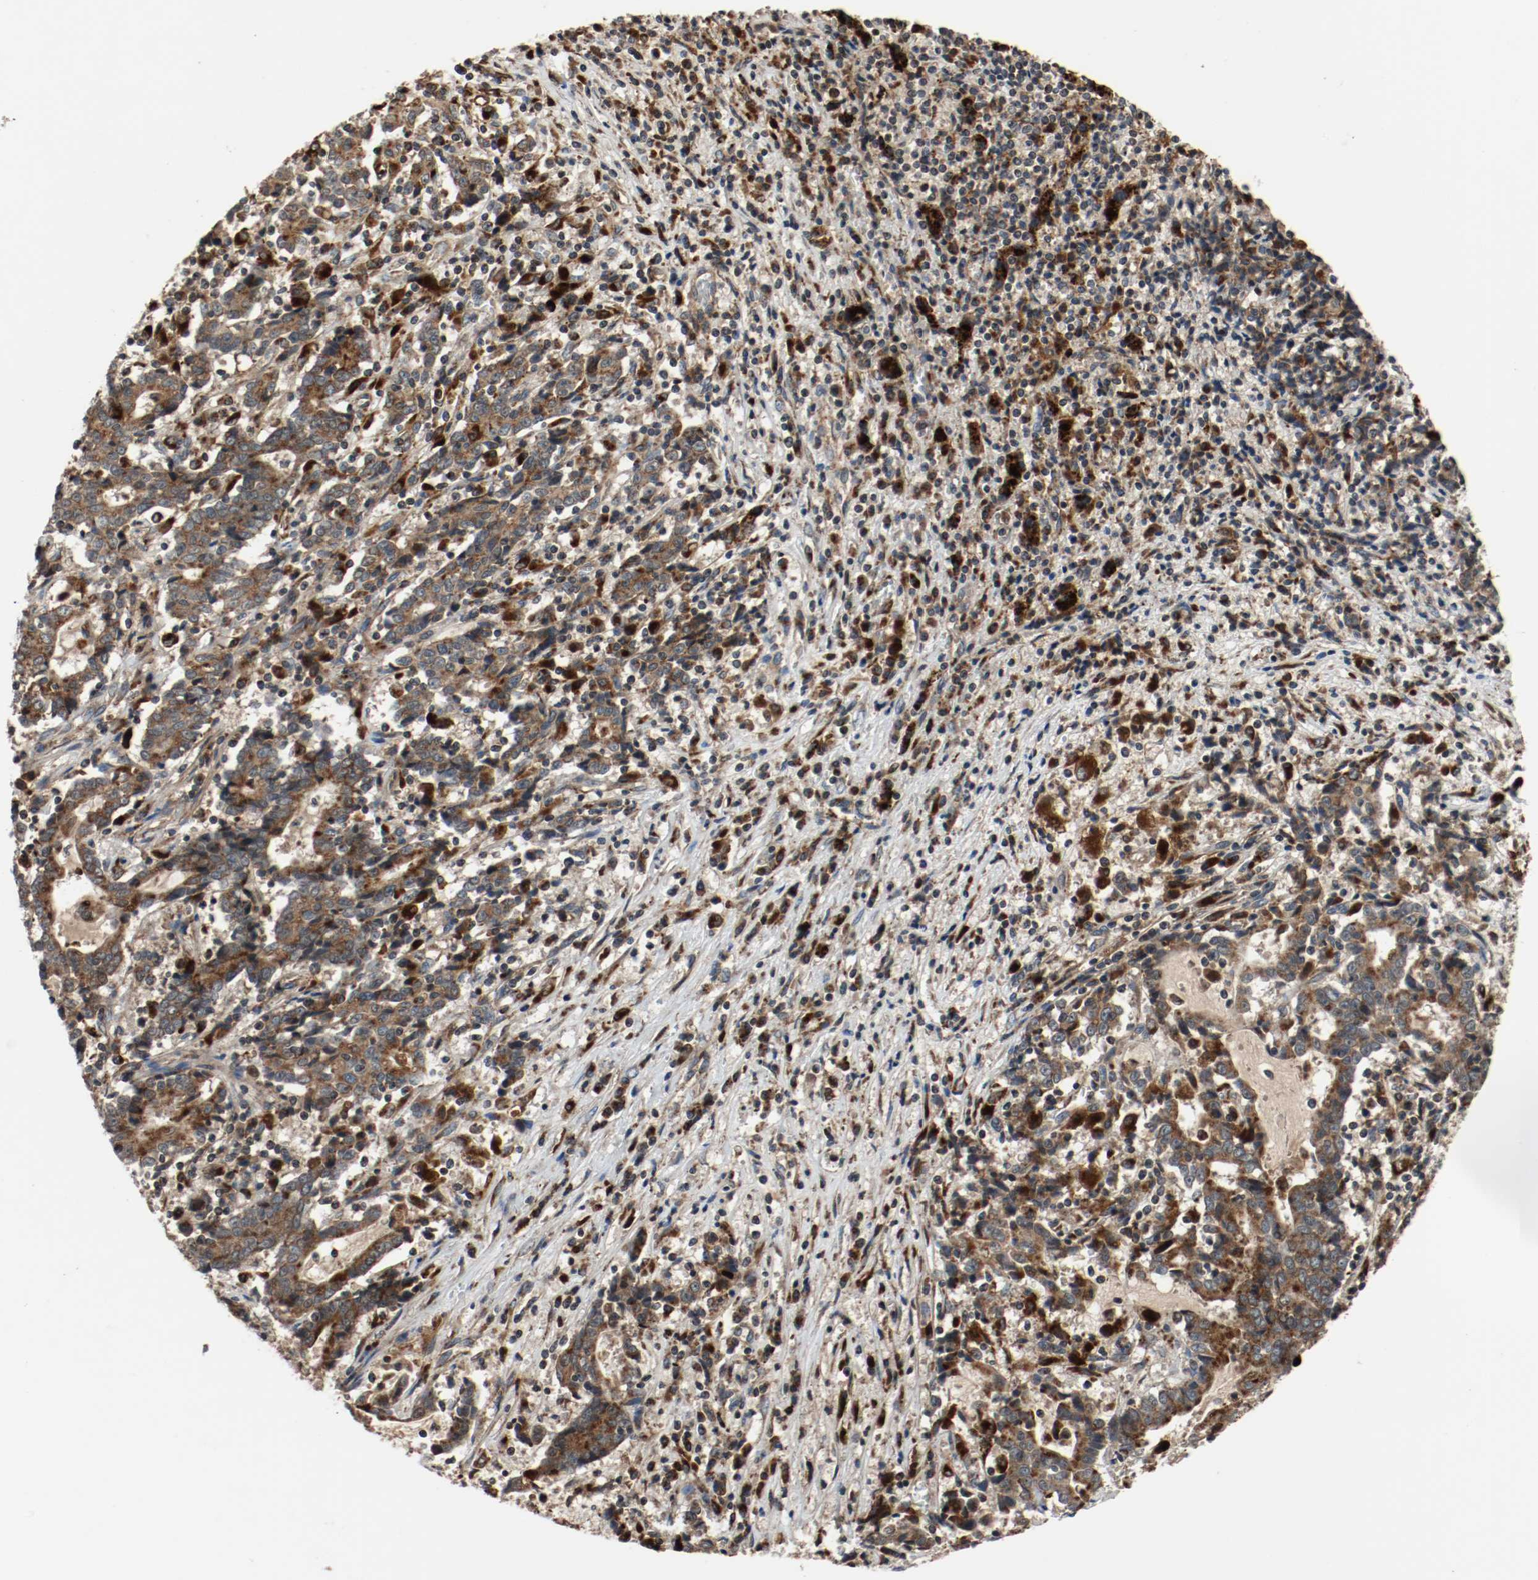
{"staining": {"intensity": "strong", "quantity": ">75%", "location": "cytoplasmic/membranous"}, "tissue": "liver cancer", "cell_type": "Tumor cells", "image_type": "cancer", "snomed": [{"axis": "morphology", "description": "Cholangiocarcinoma"}, {"axis": "topography", "description": "Liver"}], "caption": "Liver cholangiocarcinoma tissue demonstrates strong cytoplasmic/membranous staining in about >75% of tumor cells (Brightfield microscopy of DAB IHC at high magnification).", "gene": "LAMP2", "patient": {"sex": "male", "age": 57}}